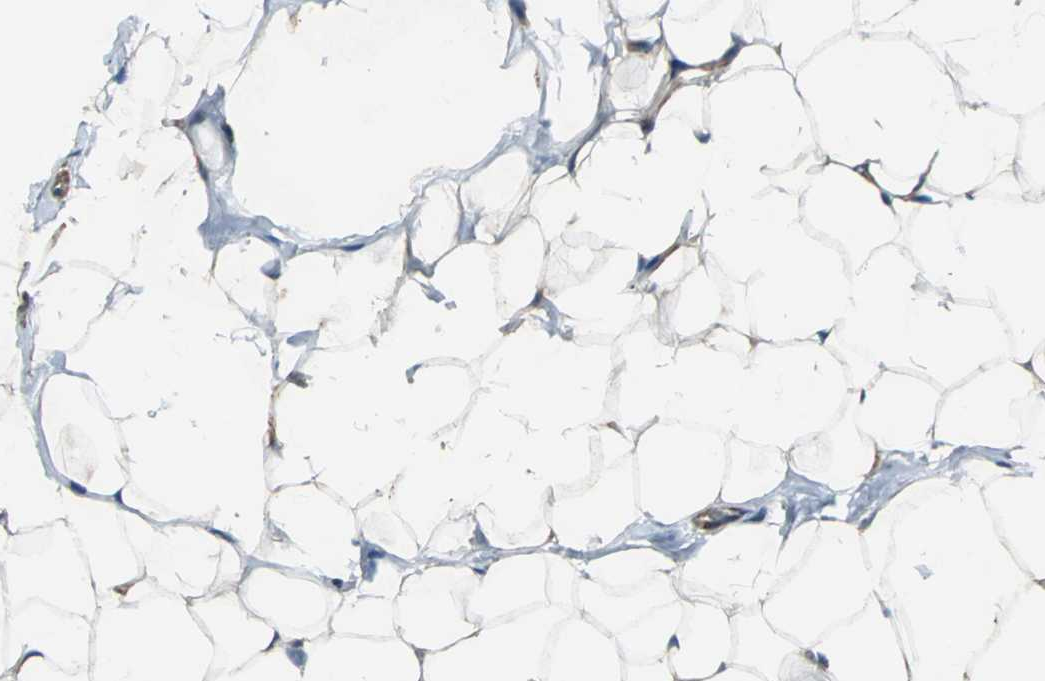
{"staining": {"intensity": "negative", "quantity": "none", "location": "none"}, "tissue": "adipose tissue", "cell_type": "Adipocytes", "image_type": "normal", "snomed": [{"axis": "morphology", "description": "Normal tissue, NOS"}, {"axis": "topography", "description": "Soft tissue"}], "caption": "Benign adipose tissue was stained to show a protein in brown. There is no significant staining in adipocytes. (DAB IHC, high magnification).", "gene": "PARVA", "patient": {"sex": "male", "age": 26}}